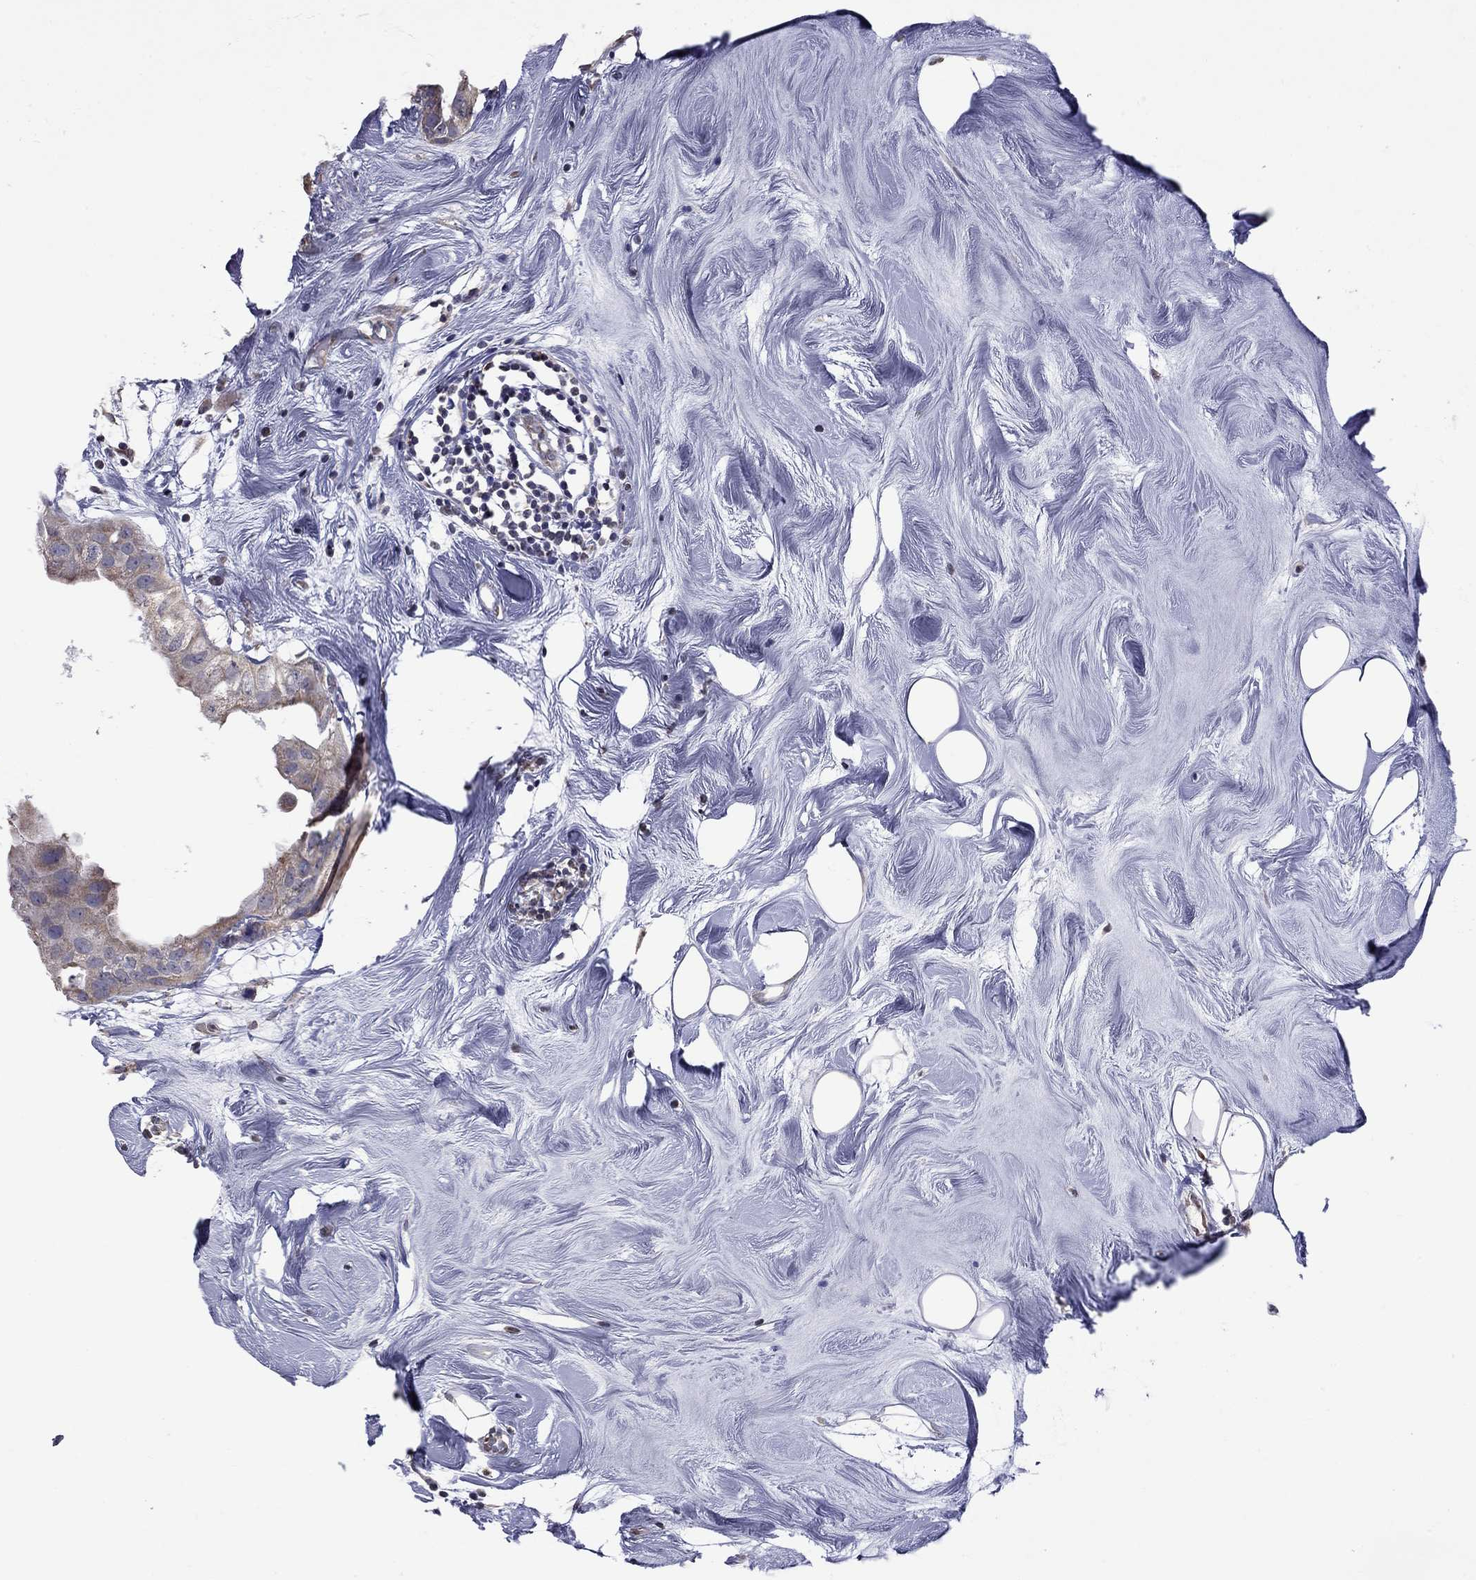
{"staining": {"intensity": "moderate", "quantity": ">75%", "location": "cytoplasmic/membranous"}, "tissue": "breast cancer", "cell_type": "Tumor cells", "image_type": "cancer", "snomed": [{"axis": "morphology", "description": "Normal tissue, NOS"}, {"axis": "morphology", "description": "Duct carcinoma"}, {"axis": "topography", "description": "Breast"}], "caption": "Protein expression by immunohistochemistry (IHC) demonstrates moderate cytoplasmic/membranous positivity in about >75% of tumor cells in breast invasive ductal carcinoma.", "gene": "NDUFB1", "patient": {"sex": "female", "age": 40}}